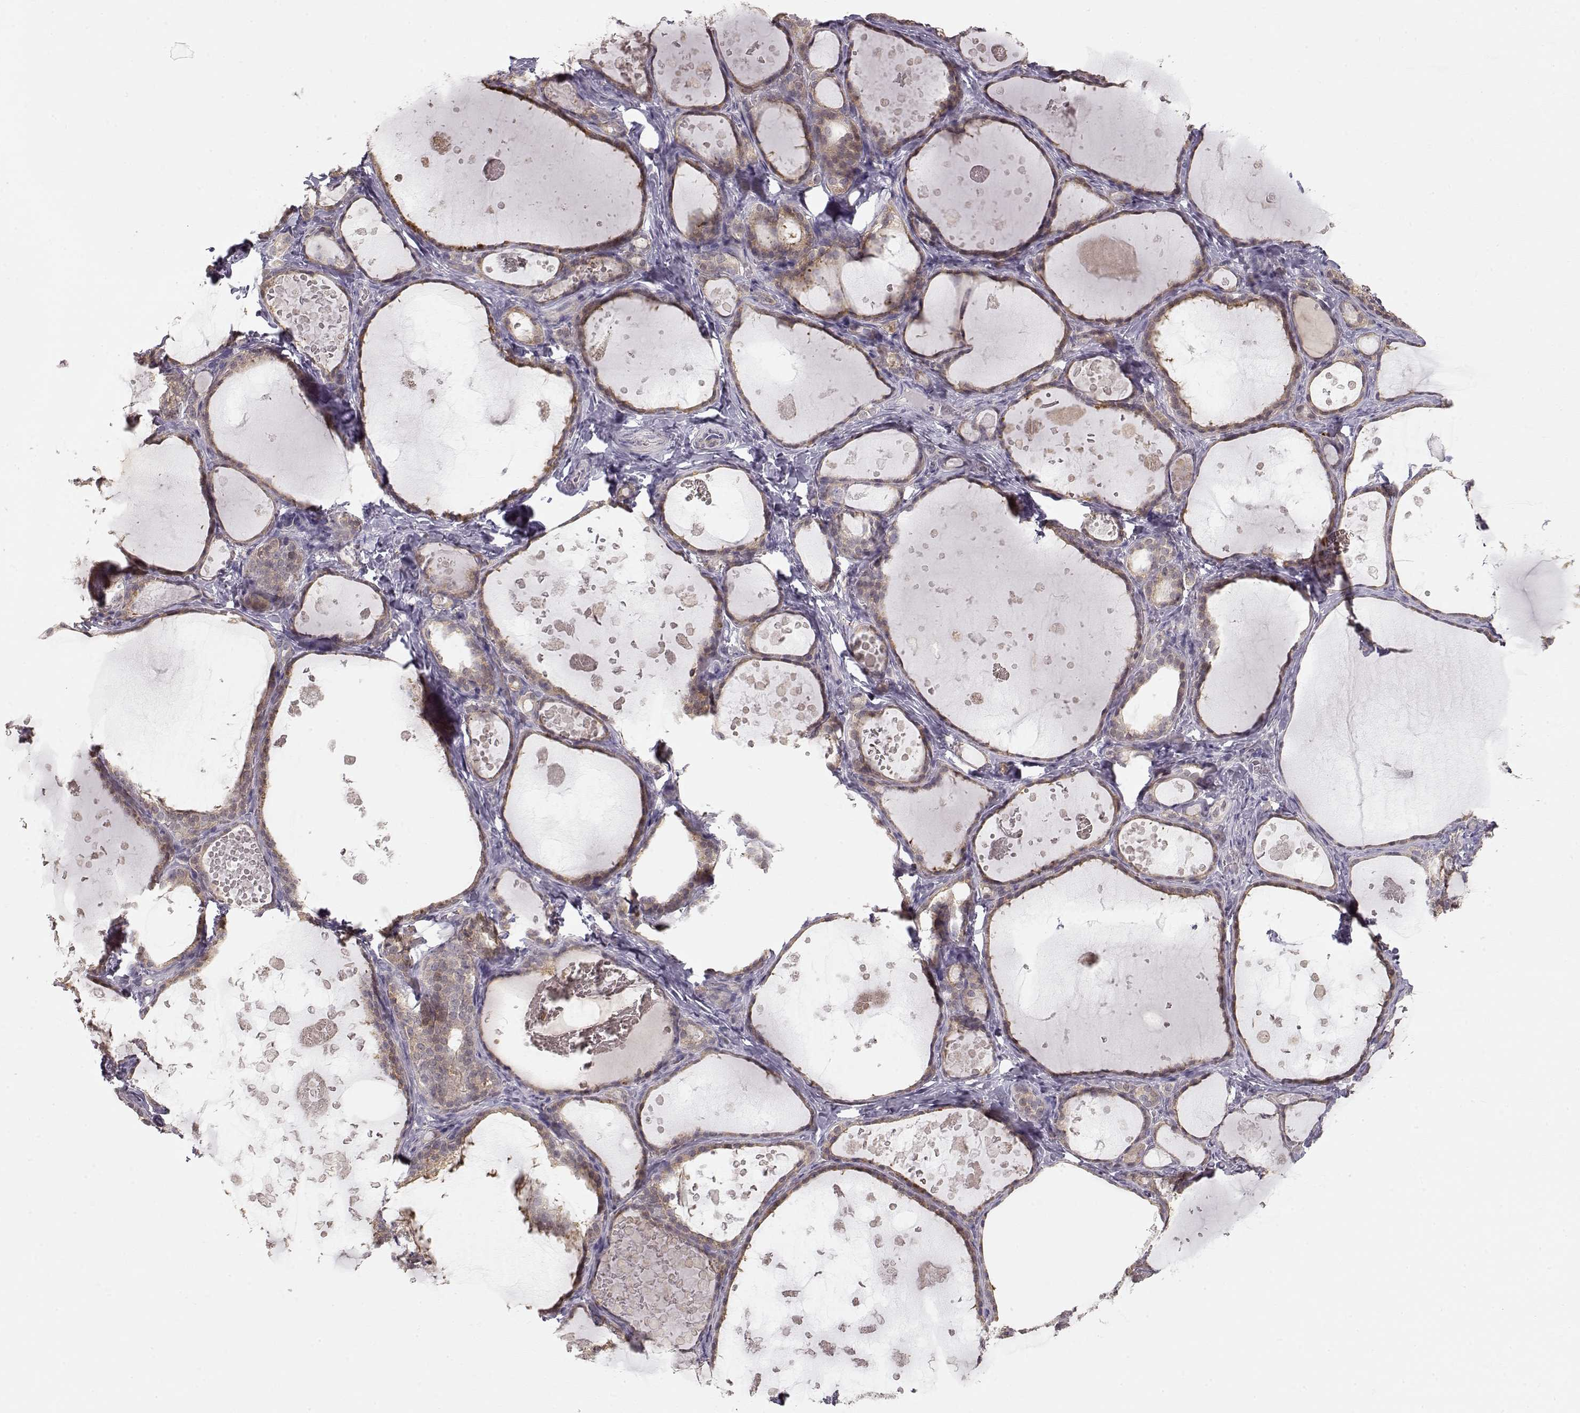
{"staining": {"intensity": "weak", "quantity": ">75%", "location": "cytoplasmic/membranous"}, "tissue": "thyroid gland", "cell_type": "Glandular cells", "image_type": "normal", "snomed": [{"axis": "morphology", "description": "Normal tissue, NOS"}, {"axis": "topography", "description": "Thyroid gland"}], "caption": "Immunohistochemistry photomicrograph of normal thyroid gland: human thyroid gland stained using immunohistochemistry (IHC) reveals low levels of weak protein expression localized specifically in the cytoplasmic/membranous of glandular cells, appearing as a cytoplasmic/membranous brown color.", "gene": "ARHGAP8", "patient": {"sex": "female", "age": 56}}